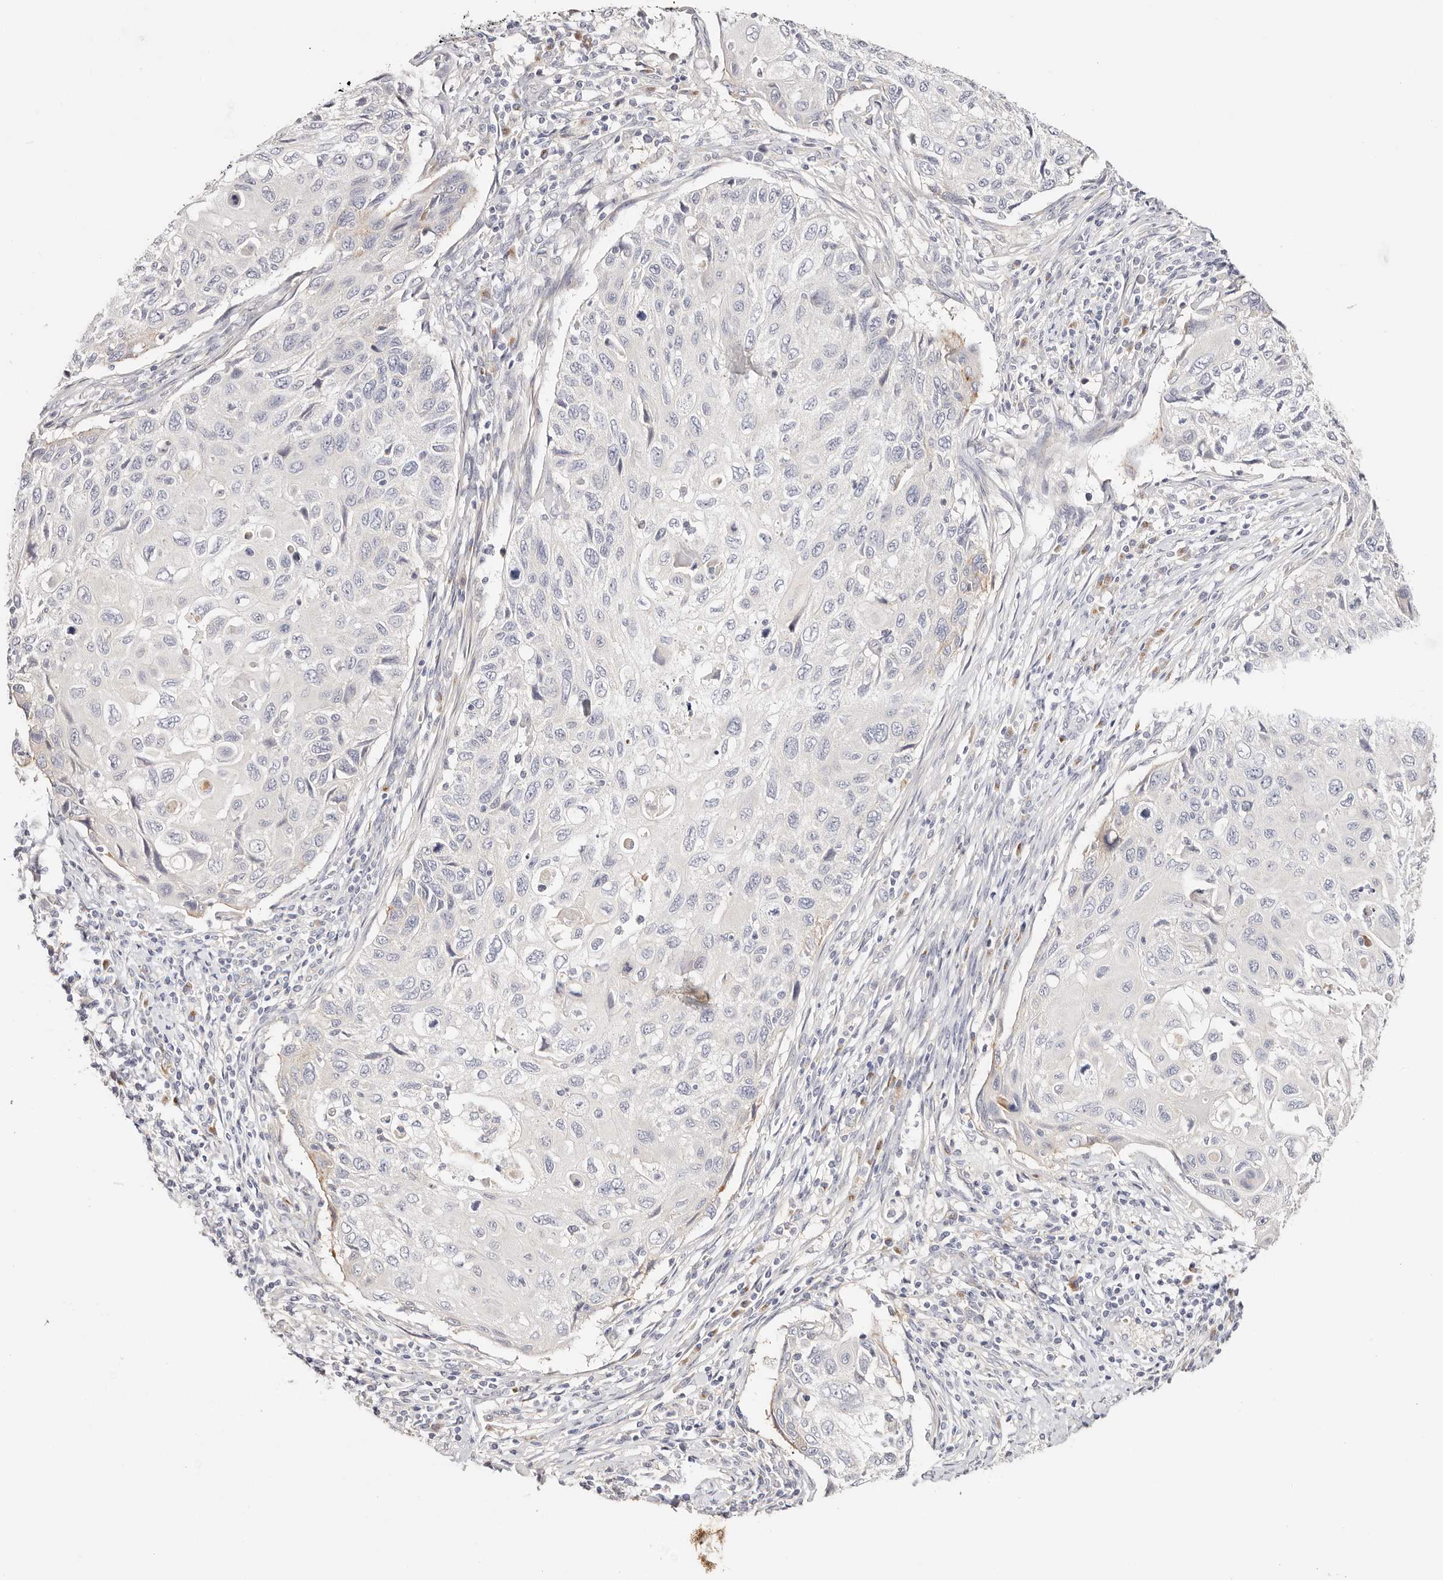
{"staining": {"intensity": "negative", "quantity": "none", "location": "none"}, "tissue": "cervical cancer", "cell_type": "Tumor cells", "image_type": "cancer", "snomed": [{"axis": "morphology", "description": "Squamous cell carcinoma, NOS"}, {"axis": "topography", "description": "Cervix"}], "caption": "Squamous cell carcinoma (cervical) was stained to show a protein in brown. There is no significant staining in tumor cells.", "gene": "DNASE1", "patient": {"sex": "female", "age": 70}}